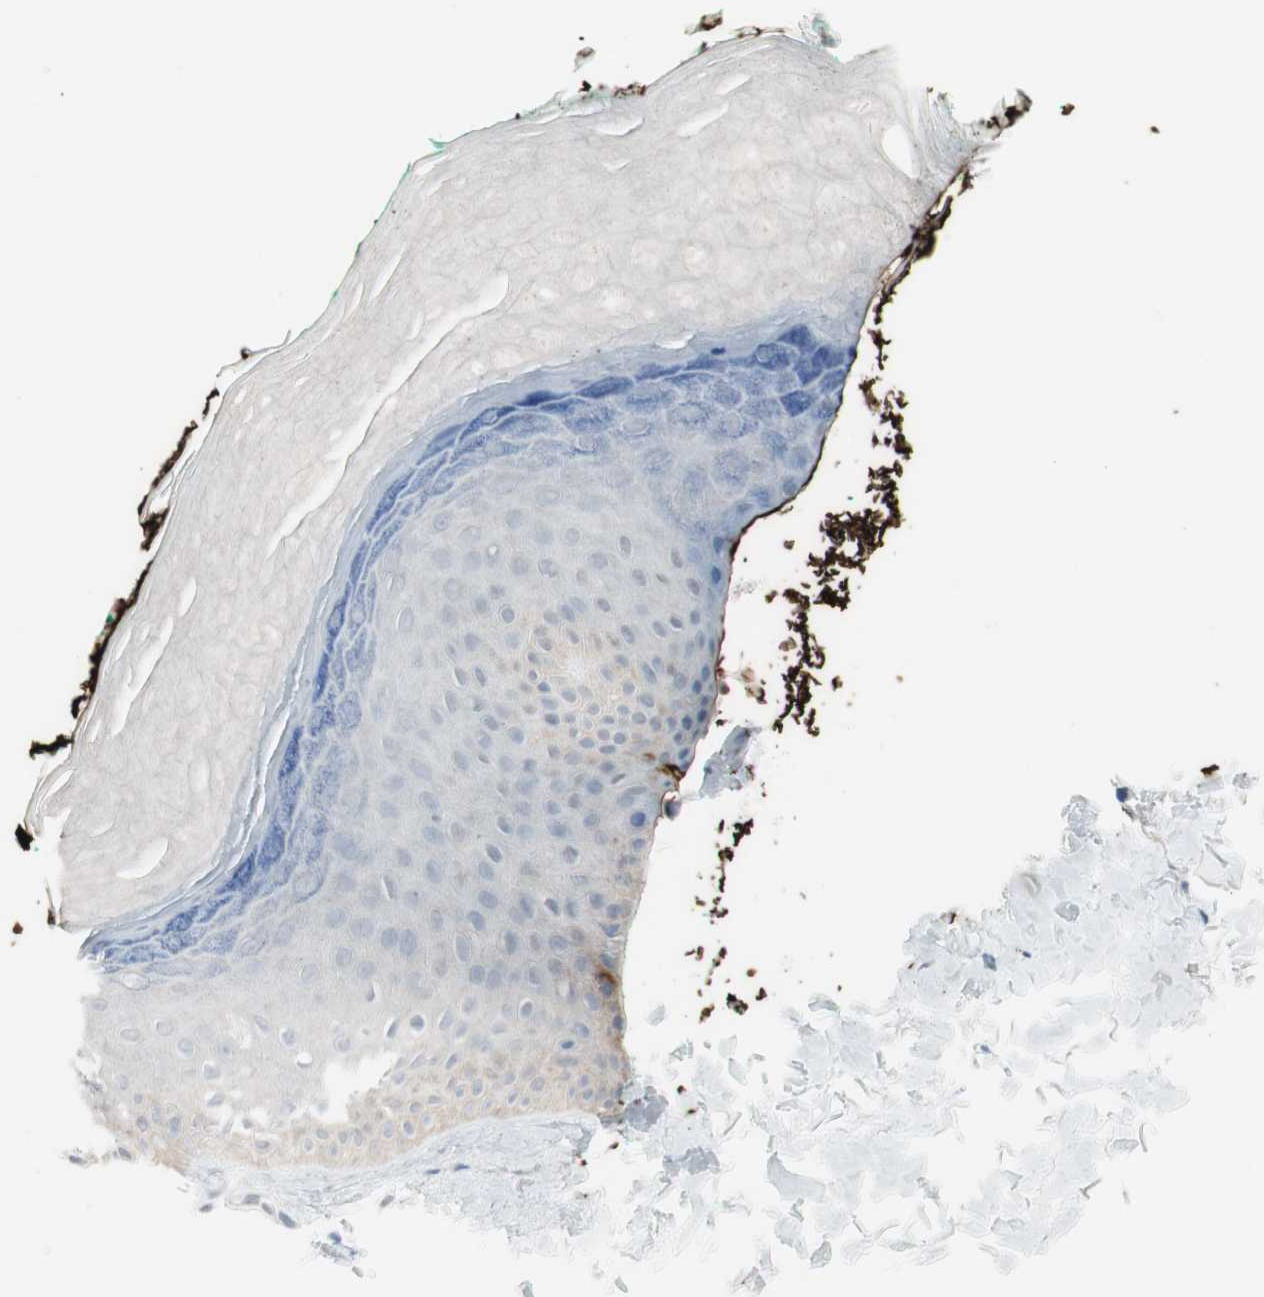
{"staining": {"intensity": "negative", "quantity": "none", "location": "none"}, "tissue": "skin", "cell_type": "Fibroblasts", "image_type": "normal", "snomed": [{"axis": "morphology", "description": "Normal tissue, NOS"}, {"axis": "topography", "description": "Skin"}], "caption": "Immunohistochemistry histopathology image of unremarkable skin stained for a protein (brown), which exhibits no positivity in fibroblasts.", "gene": "MAP4K1", "patient": {"sex": "male", "age": 26}}